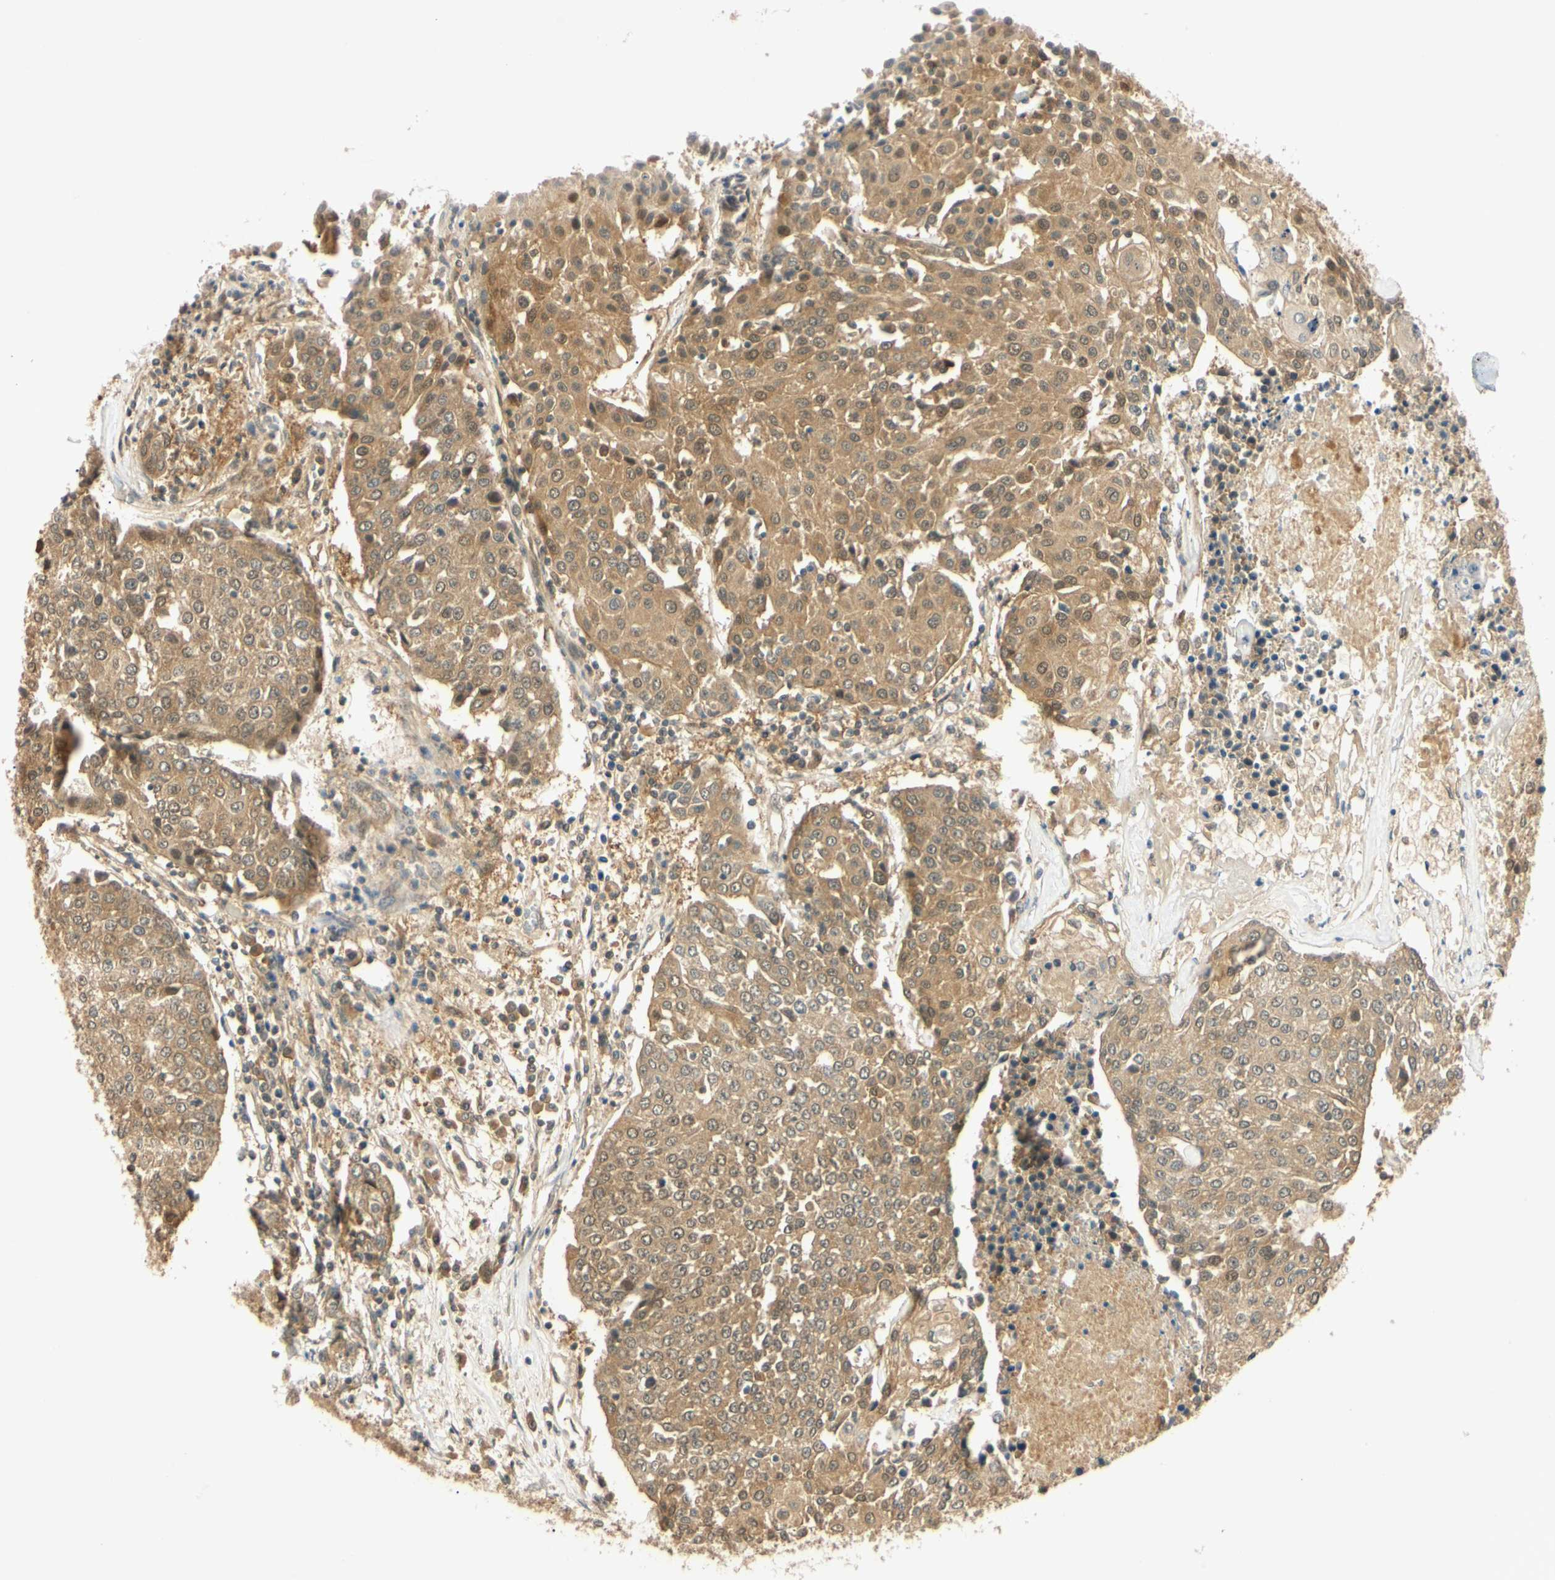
{"staining": {"intensity": "moderate", "quantity": ">75%", "location": "cytoplasmic/membranous"}, "tissue": "urothelial cancer", "cell_type": "Tumor cells", "image_type": "cancer", "snomed": [{"axis": "morphology", "description": "Urothelial carcinoma, High grade"}, {"axis": "topography", "description": "Urinary bladder"}], "caption": "Urothelial cancer stained with DAB immunohistochemistry (IHC) exhibits medium levels of moderate cytoplasmic/membranous expression in approximately >75% of tumor cells.", "gene": "UBE2Z", "patient": {"sex": "female", "age": 85}}